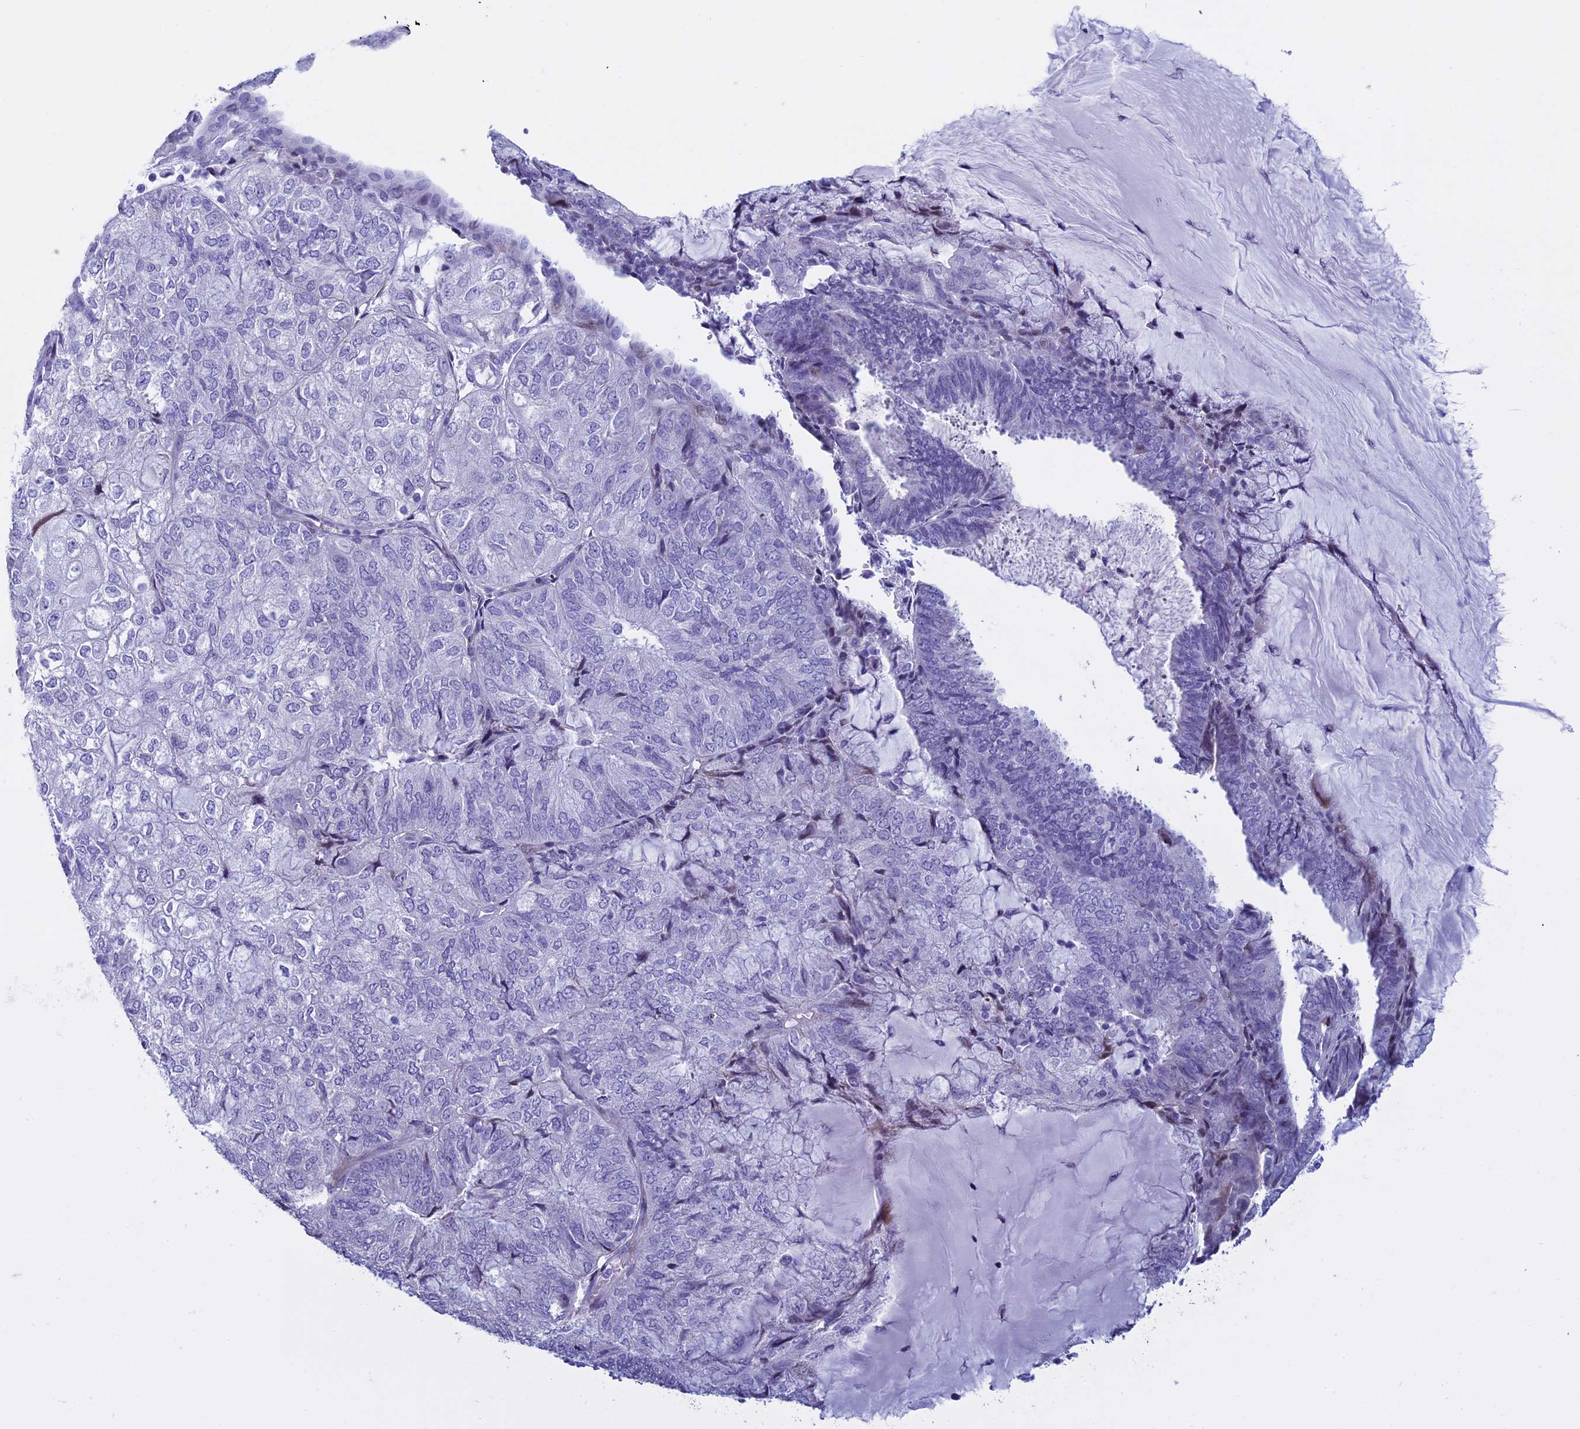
{"staining": {"intensity": "negative", "quantity": "none", "location": "none"}, "tissue": "endometrial cancer", "cell_type": "Tumor cells", "image_type": "cancer", "snomed": [{"axis": "morphology", "description": "Adenocarcinoma, NOS"}, {"axis": "topography", "description": "Endometrium"}], "caption": "DAB (3,3'-diaminobenzidine) immunohistochemical staining of human endometrial adenocarcinoma exhibits no significant staining in tumor cells.", "gene": "KCTD21", "patient": {"sex": "female", "age": 81}}